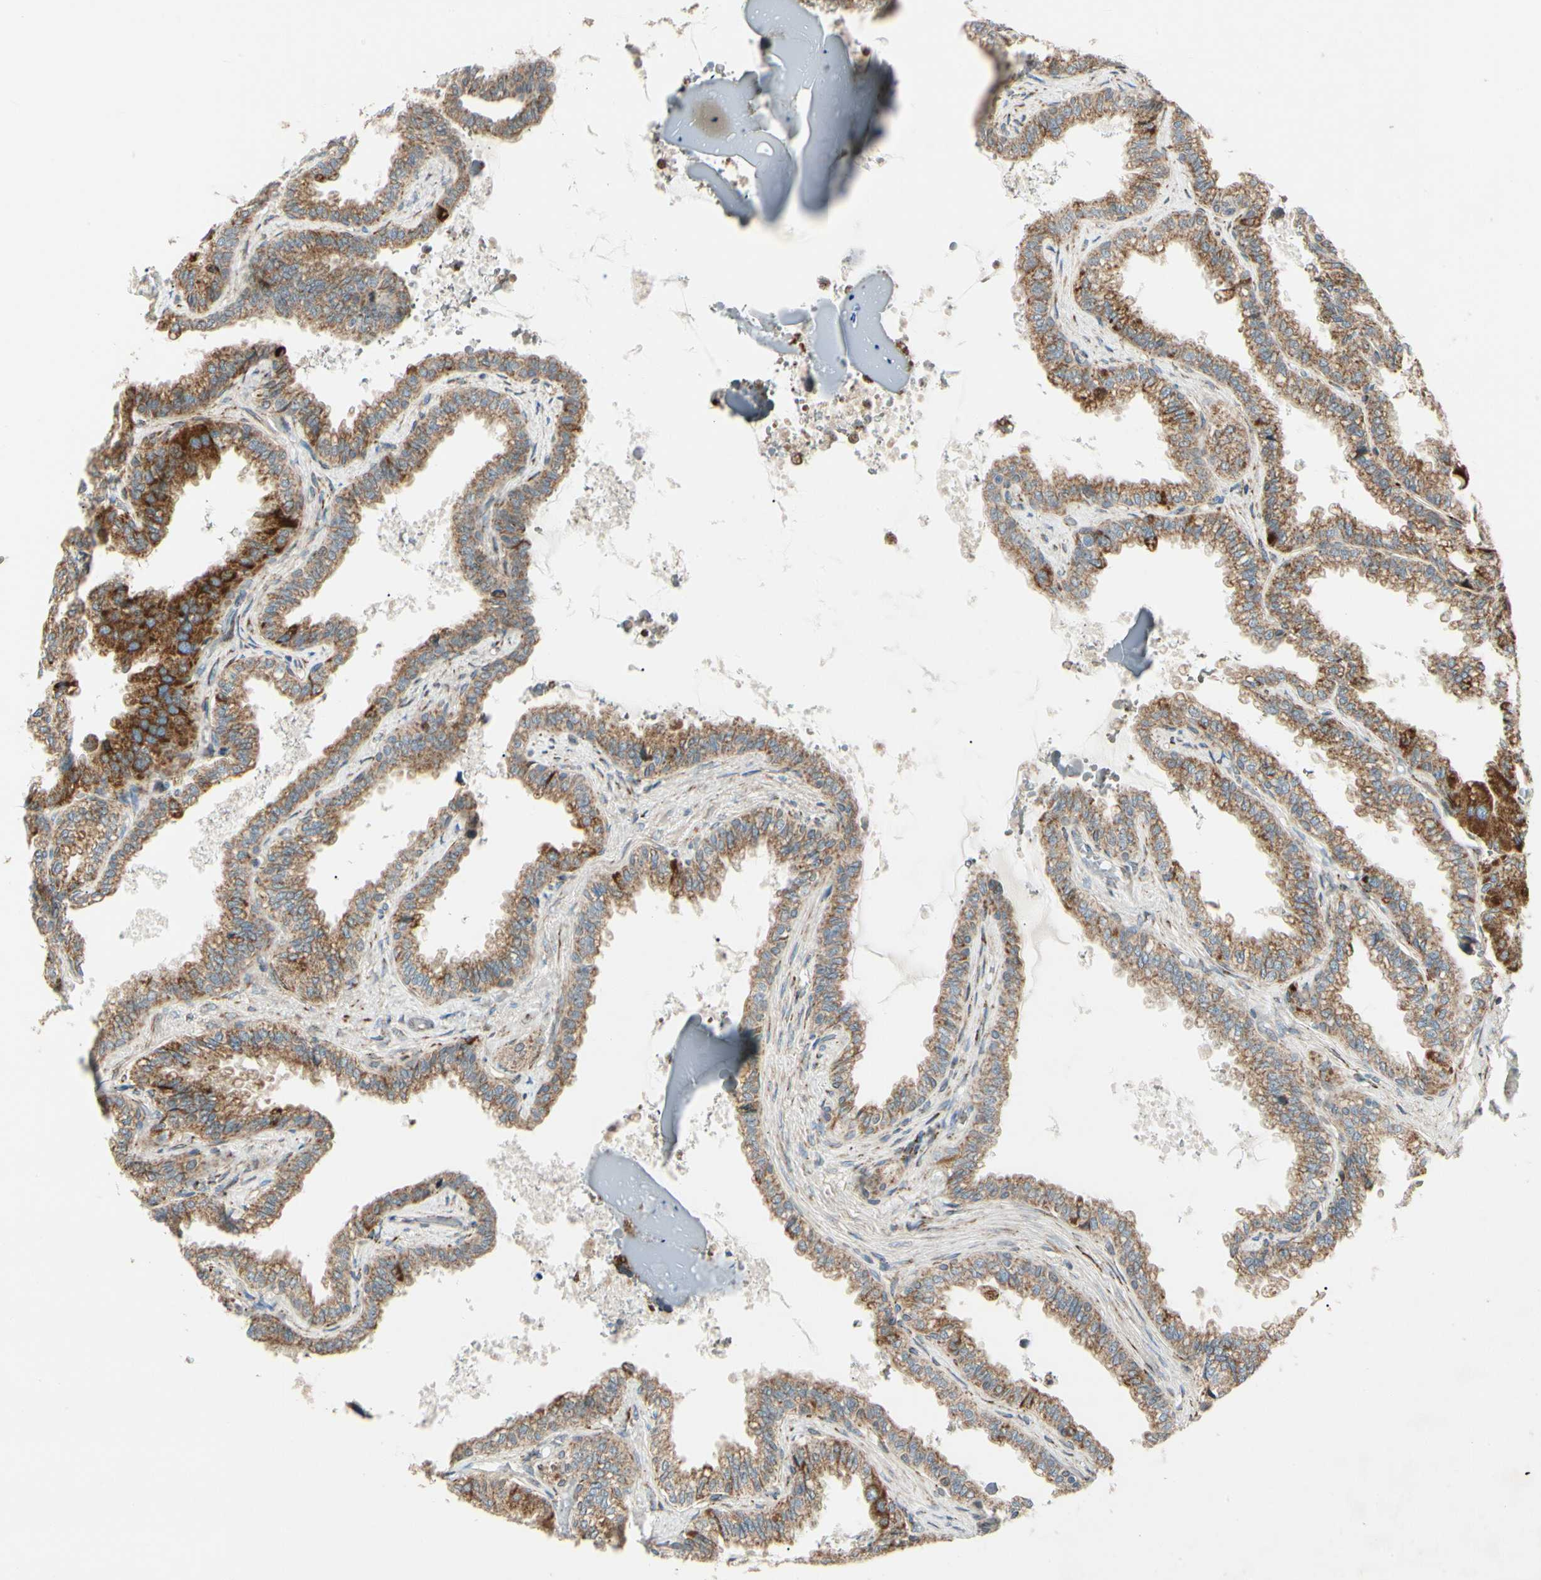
{"staining": {"intensity": "moderate", "quantity": ">75%", "location": "cytoplasmic/membranous"}, "tissue": "seminal vesicle", "cell_type": "Glandular cells", "image_type": "normal", "snomed": [{"axis": "morphology", "description": "Normal tissue, NOS"}, {"axis": "topography", "description": "Seminal veicle"}], "caption": "Human seminal vesicle stained with a brown dye demonstrates moderate cytoplasmic/membranous positive staining in approximately >75% of glandular cells.", "gene": "MRPL9", "patient": {"sex": "male", "age": 46}}